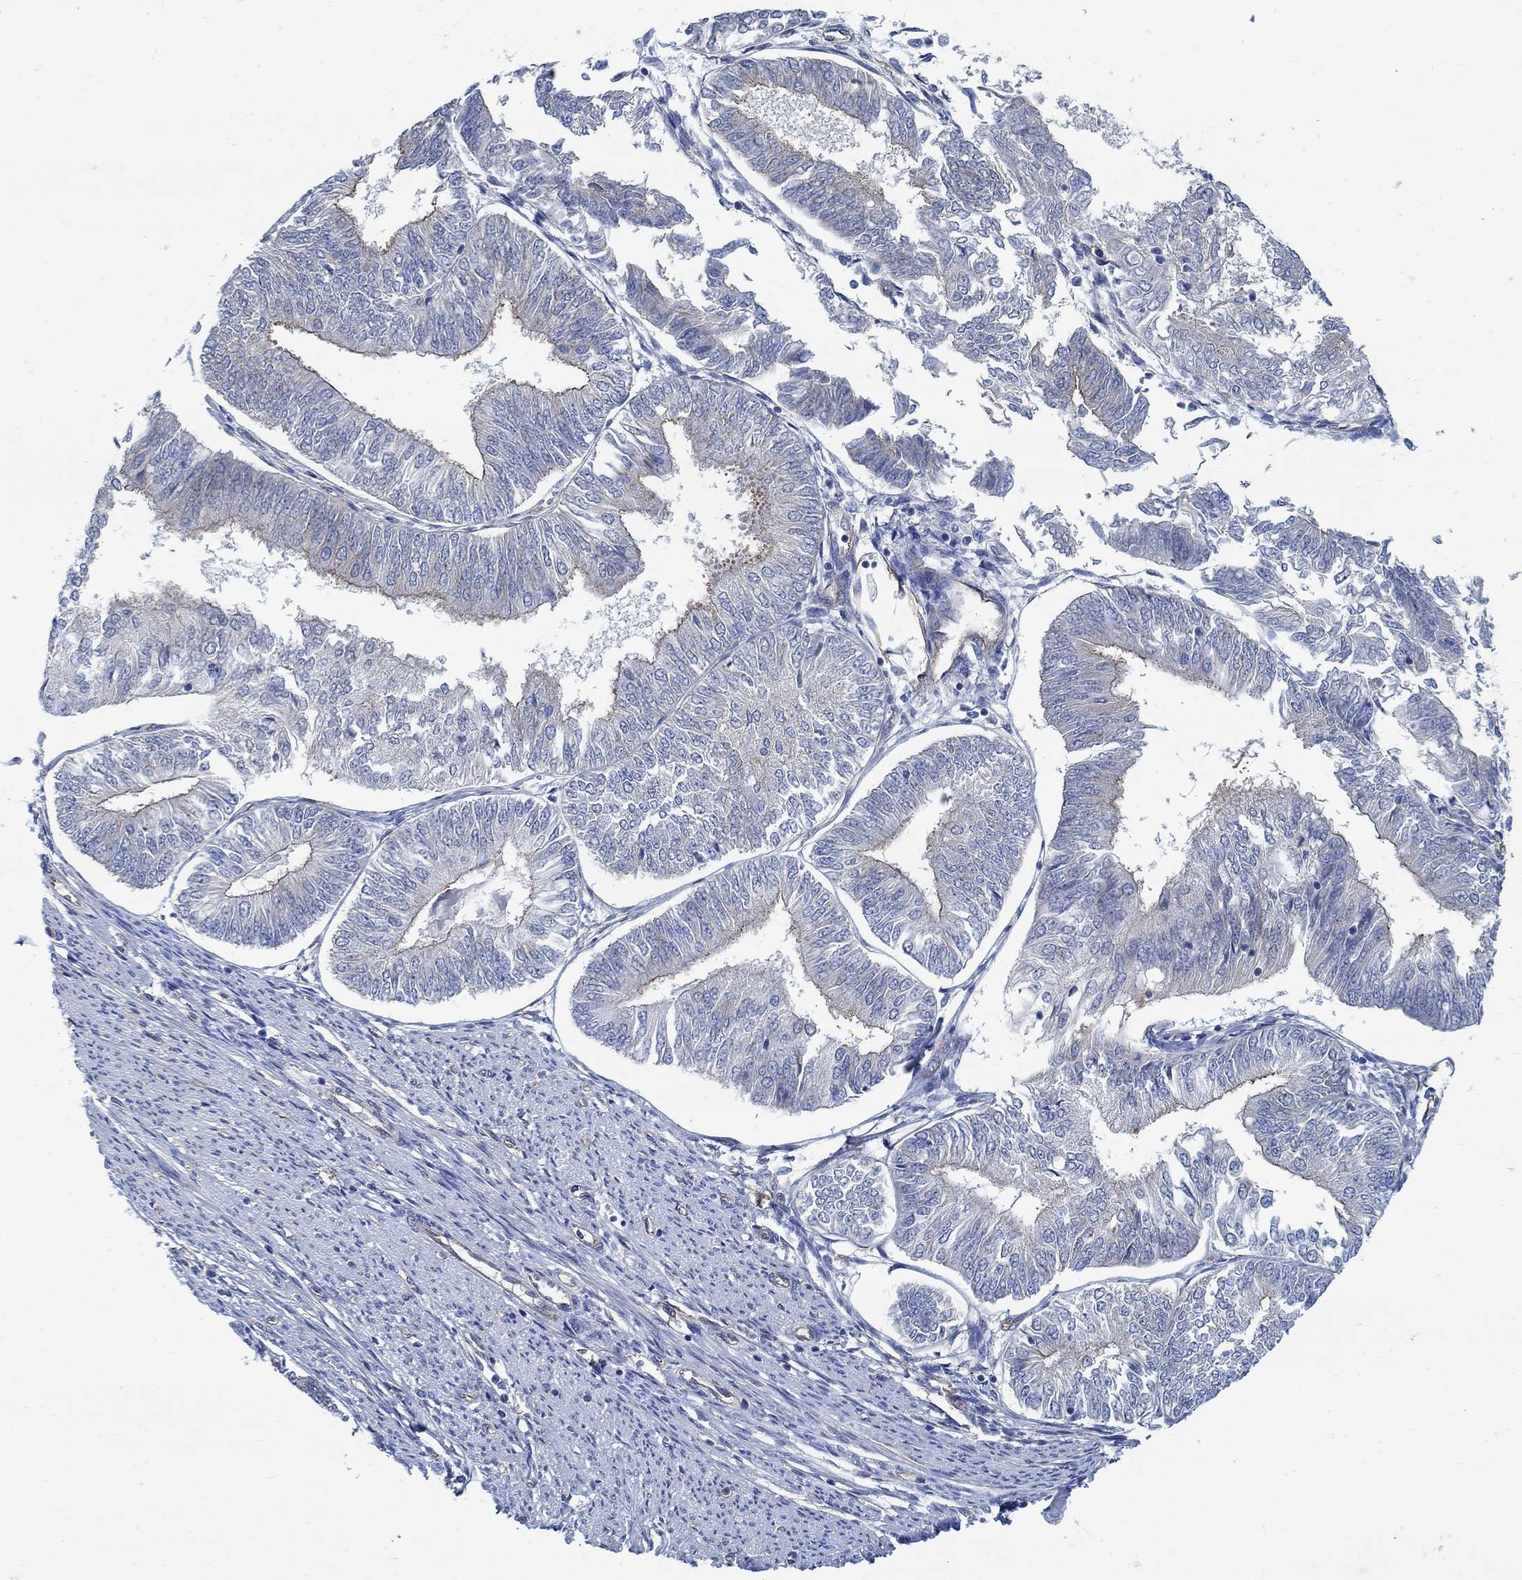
{"staining": {"intensity": "weak", "quantity": "<25%", "location": "cytoplasmic/membranous"}, "tissue": "endometrial cancer", "cell_type": "Tumor cells", "image_type": "cancer", "snomed": [{"axis": "morphology", "description": "Adenocarcinoma, NOS"}, {"axis": "topography", "description": "Endometrium"}], "caption": "A histopathology image of human endometrial adenocarcinoma is negative for staining in tumor cells. The staining is performed using DAB (3,3'-diaminobenzidine) brown chromogen with nuclei counter-stained in using hematoxylin.", "gene": "TMEM198", "patient": {"sex": "female", "age": 58}}